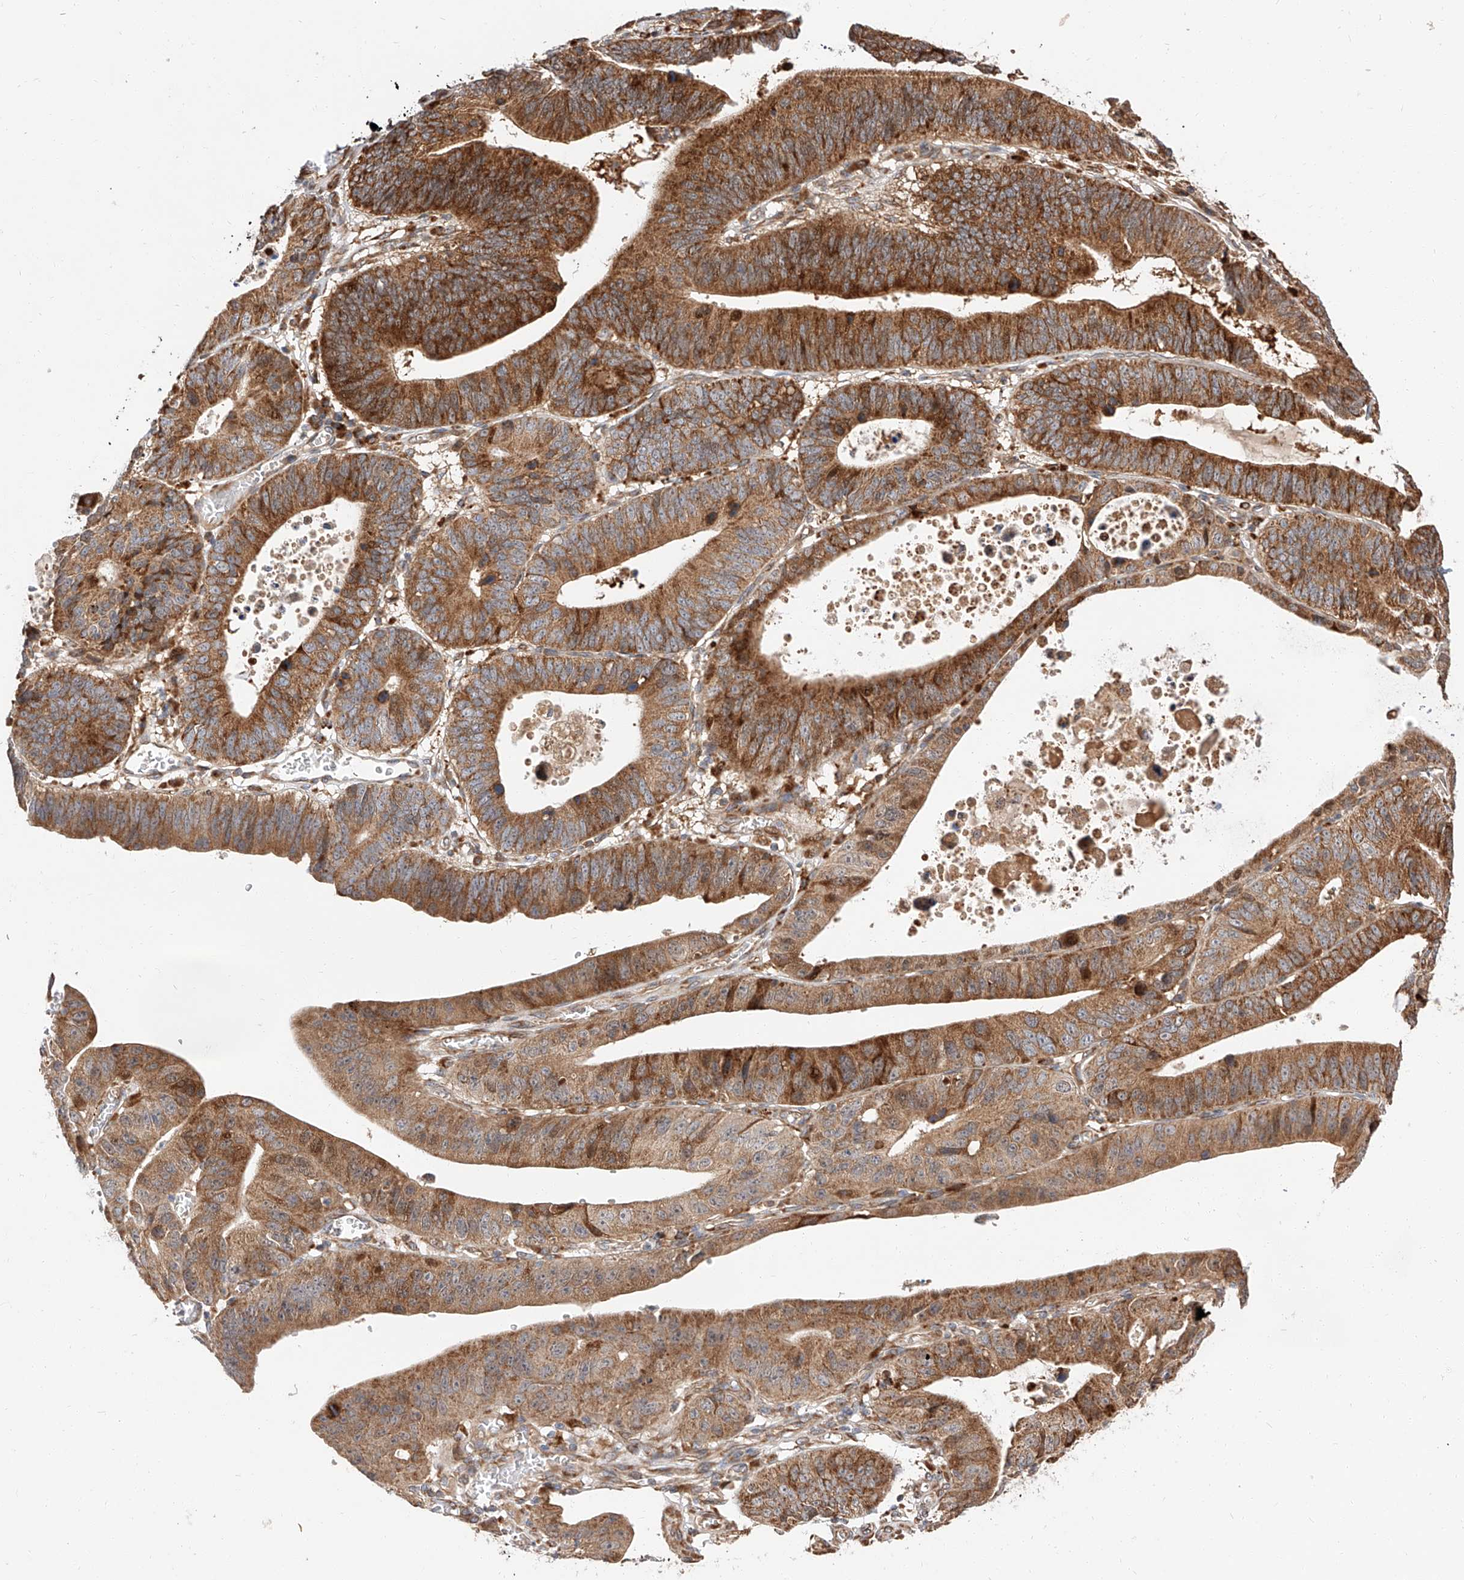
{"staining": {"intensity": "strong", "quantity": ">75%", "location": "cytoplasmic/membranous,nuclear"}, "tissue": "stomach cancer", "cell_type": "Tumor cells", "image_type": "cancer", "snomed": [{"axis": "morphology", "description": "Adenocarcinoma, NOS"}, {"axis": "topography", "description": "Stomach"}], "caption": "Immunohistochemistry (DAB (3,3'-diaminobenzidine)) staining of stomach adenocarcinoma reveals strong cytoplasmic/membranous and nuclear protein staining in about >75% of tumor cells.", "gene": "DIRAS3", "patient": {"sex": "male", "age": 59}}